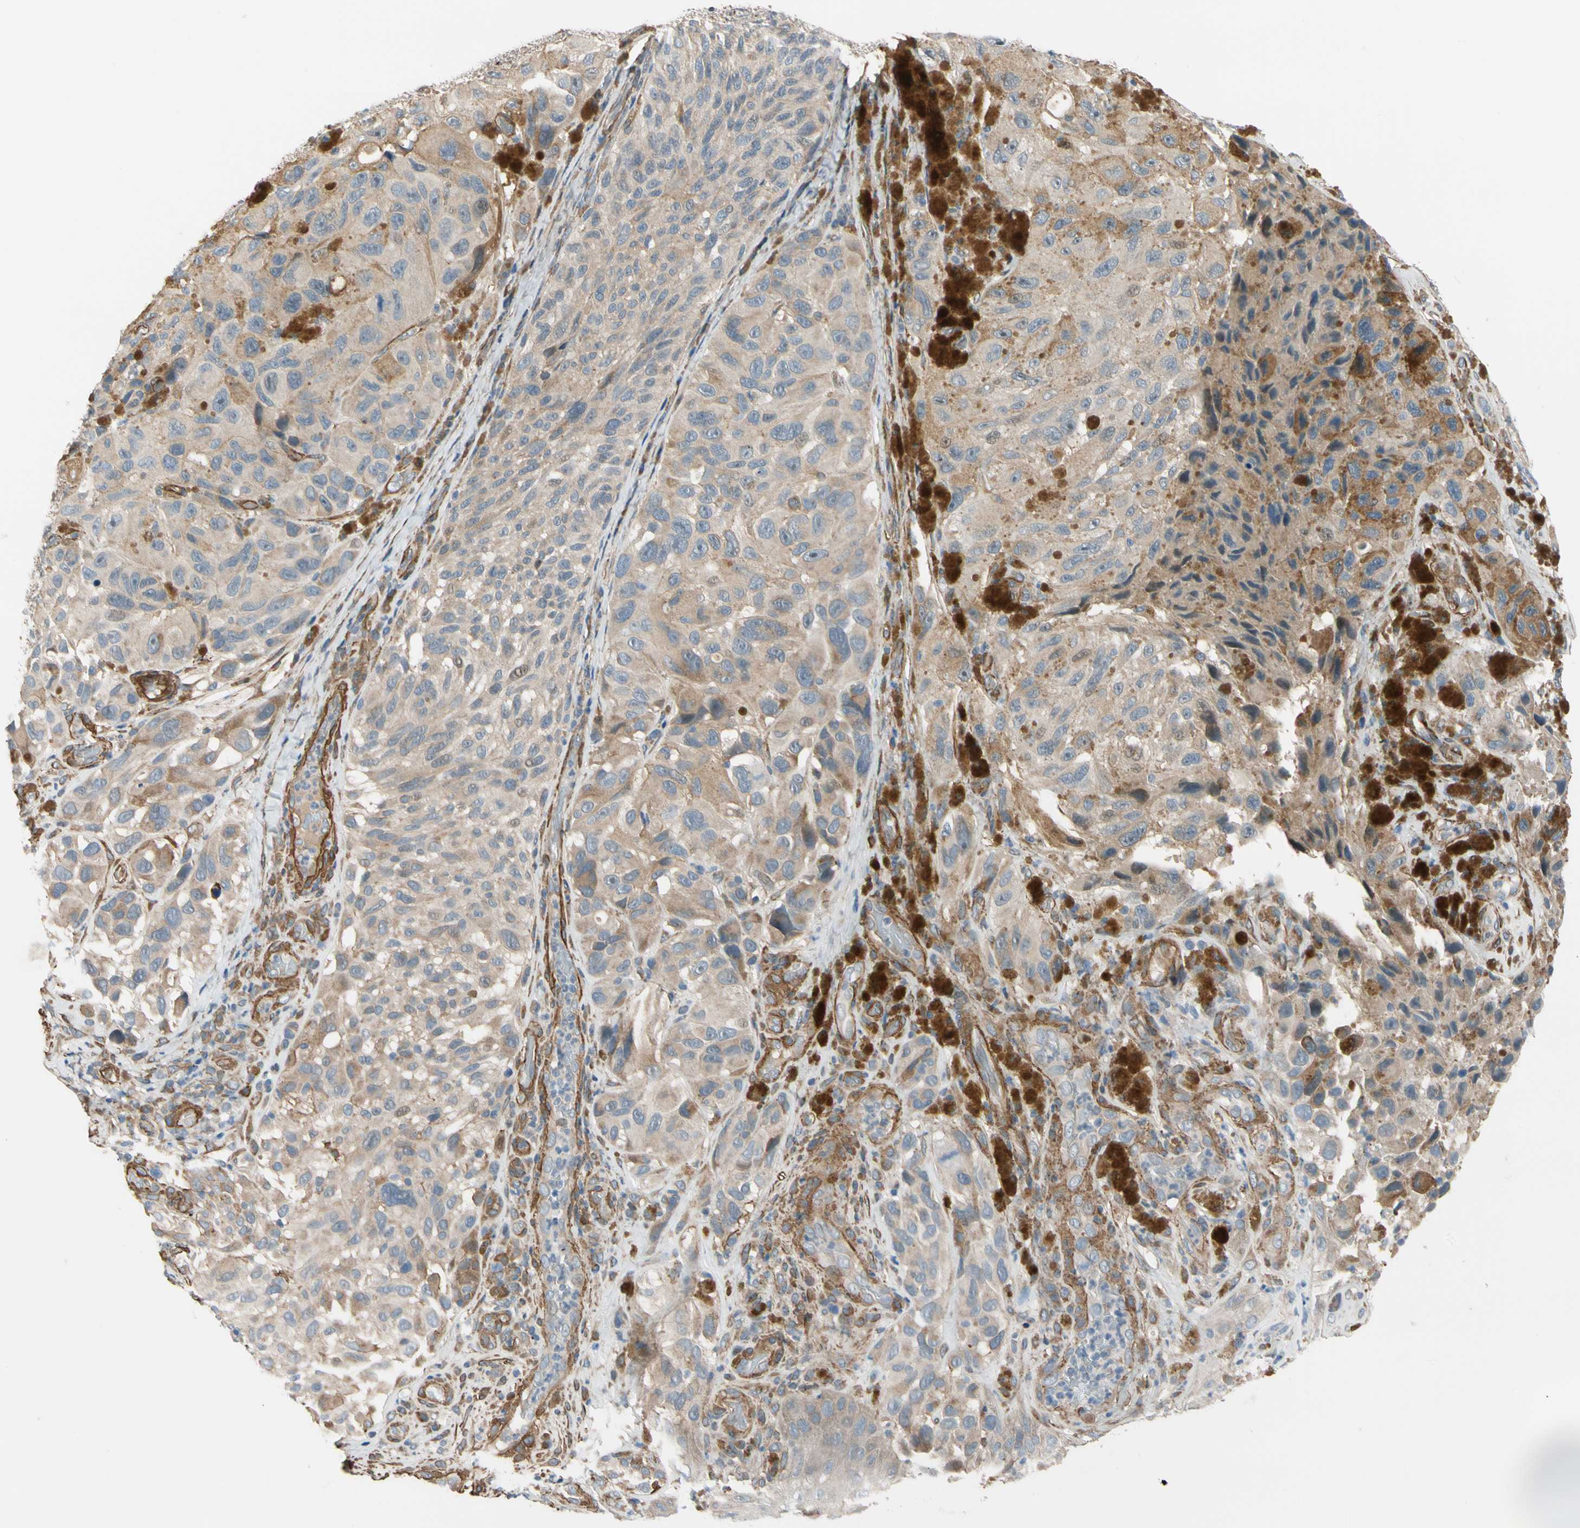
{"staining": {"intensity": "weak", "quantity": ">75%", "location": "cytoplasmic/membranous"}, "tissue": "melanoma", "cell_type": "Tumor cells", "image_type": "cancer", "snomed": [{"axis": "morphology", "description": "Malignant melanoma, NOS"}, {"axis": "topography", "description": "Skin"}], "caption": "High-magnification brightfield microscopy of malignant melanoma stained with DAB (brown) and counterstained with hematoxylin (blue). tumor cells exhibit weak cytoplasmic/membranous staining is identified in approximately>75% of cells.", "gene": "LIMK2", "patient": {"sex": "female", "age": 73}}